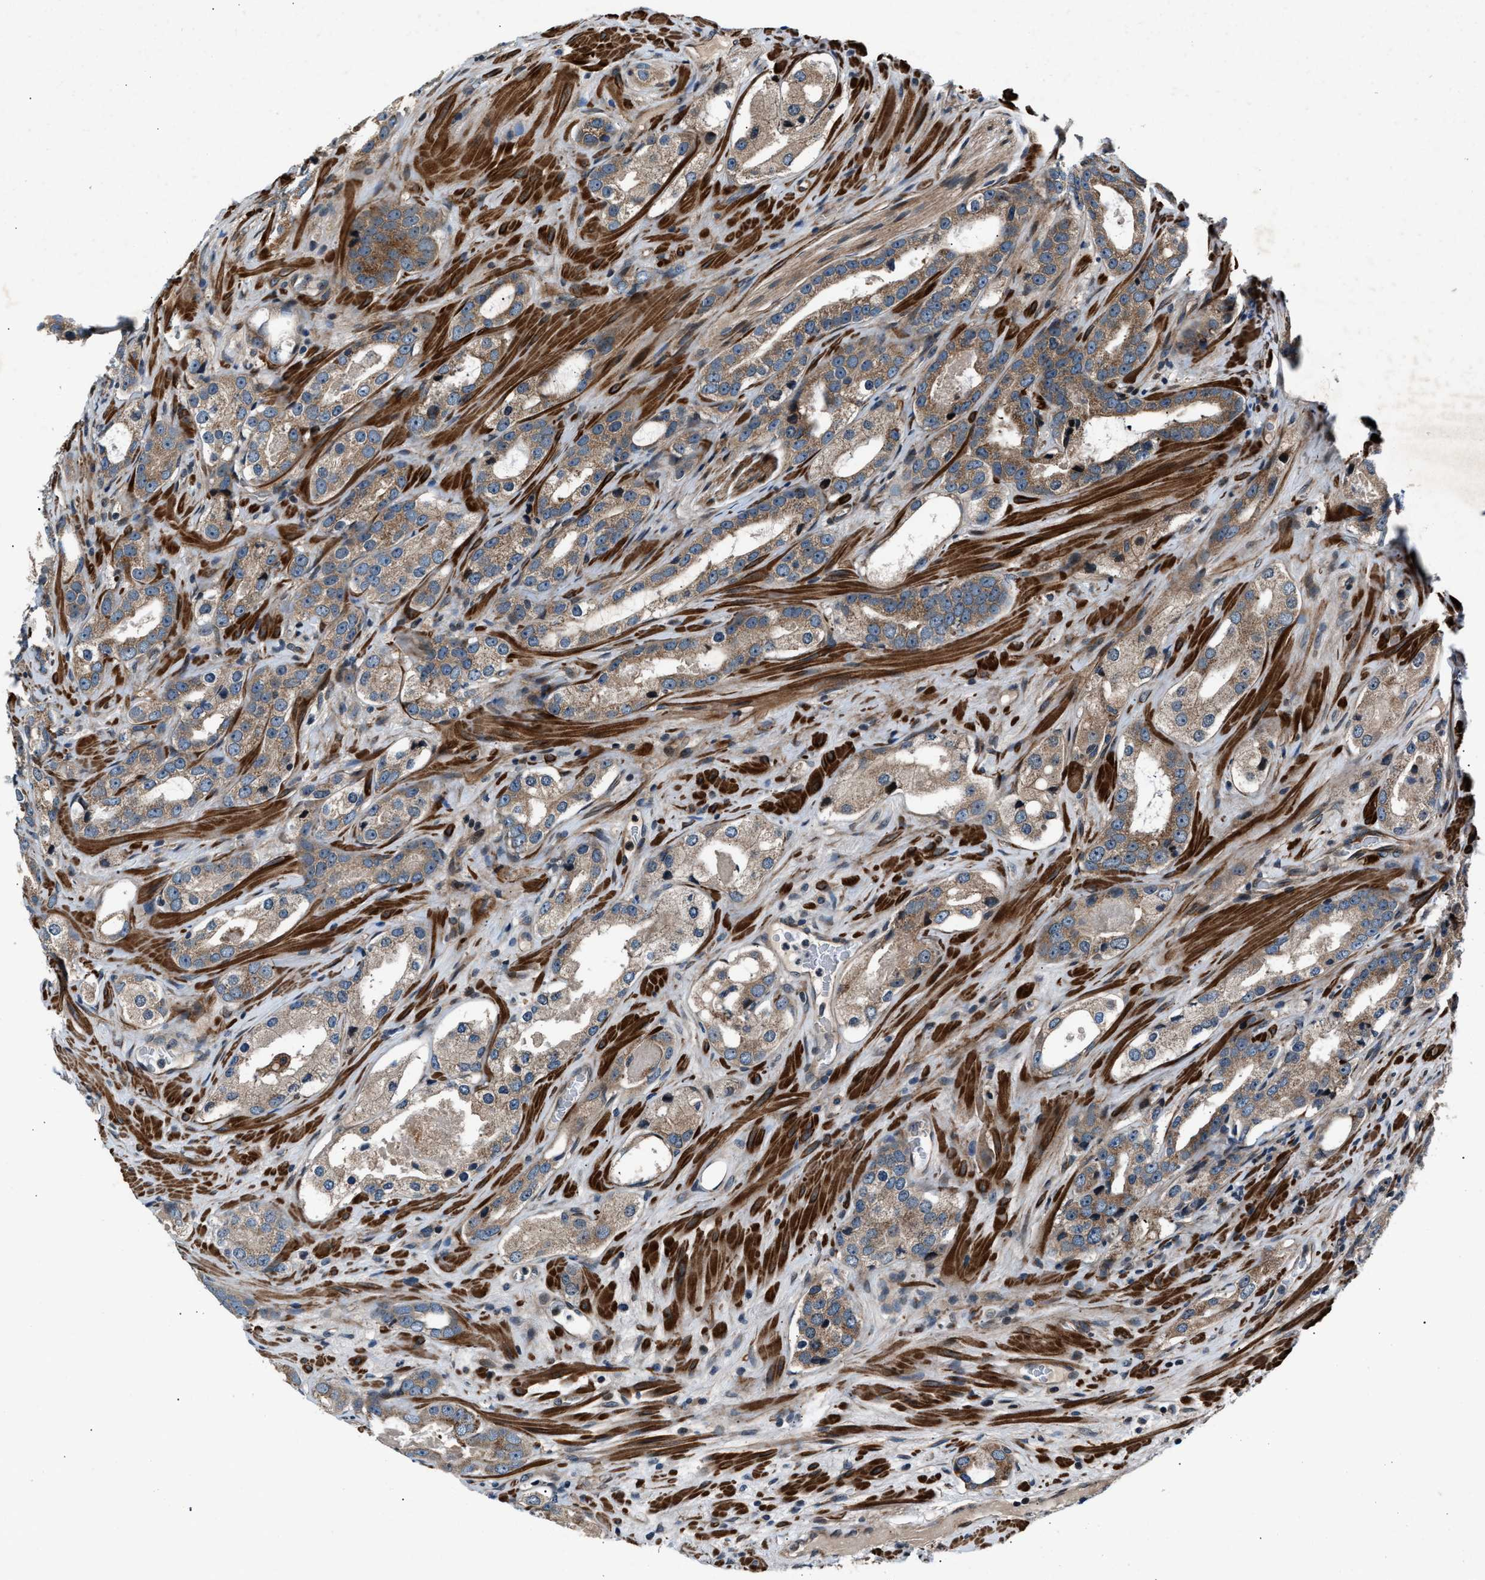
{"staining": {"intensity": "moderate", "quantity": ">75%", "location": "cytoplasmic/membranous"}, "tissue": "prostate cancer", "cell_type": "Tumor cells", "image_type": "cancer", "snomed": [{"axis": "morphology", "description": "Adenocarcinoma, High grade"}, {"axis": "topography", "description": "Prostate"}], "caption": "High-magnification brightfield microscopy of prostate cancer stained with DAB (3,3'-diaminobenzidine) (brown) and counterstained with hematoxylin (blue). tumor cells exhibit moderate cytoplasmic/membranous expression is present in approximately>75% of cells.", "gene": "DYNC2I1", "patient": {"sex": "male", "age": 63}}